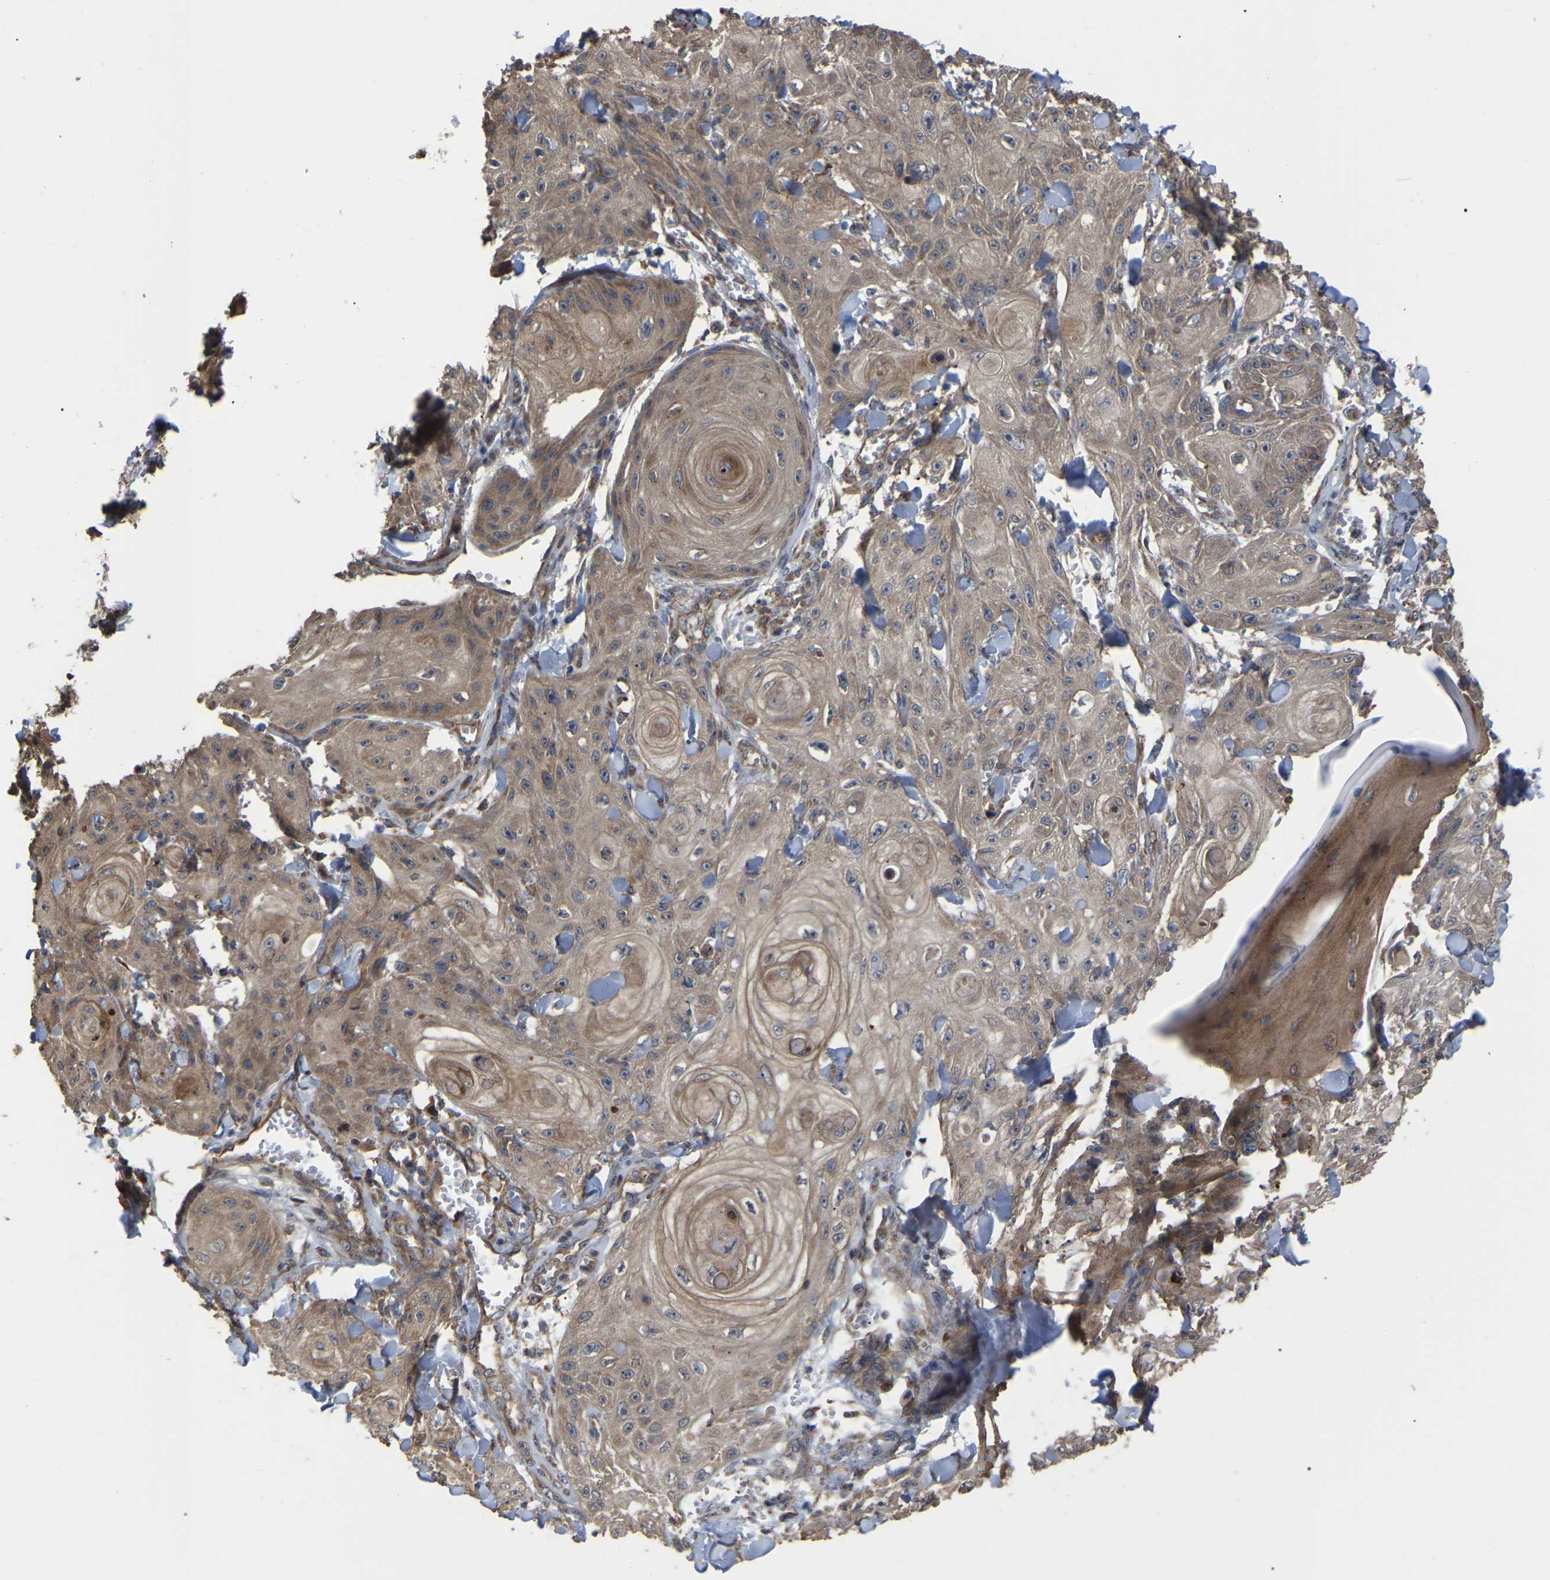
{"staining": {"intensity": "weak", "quantity": ">75%", "location": "cytoplasmic/membranous"}, "tissue": "skin cancer", "cell_type": "Tumor cells", "image_type": "cancer", "snomed": [{"axis": "morphology", "description": "Squamous cell carcinoma, NOS"}, {"axis": "topography", "description": "Skin"}], "caption": "A high-resolution micrograph shows IHC staining of squamous cell carcinoma (skin), which reveals weak cytoplasmic/membranous positivity in approximately >75% of tumor cells.", "gene": "GCC1", "patient": {"sex": "male", "age": 74}}